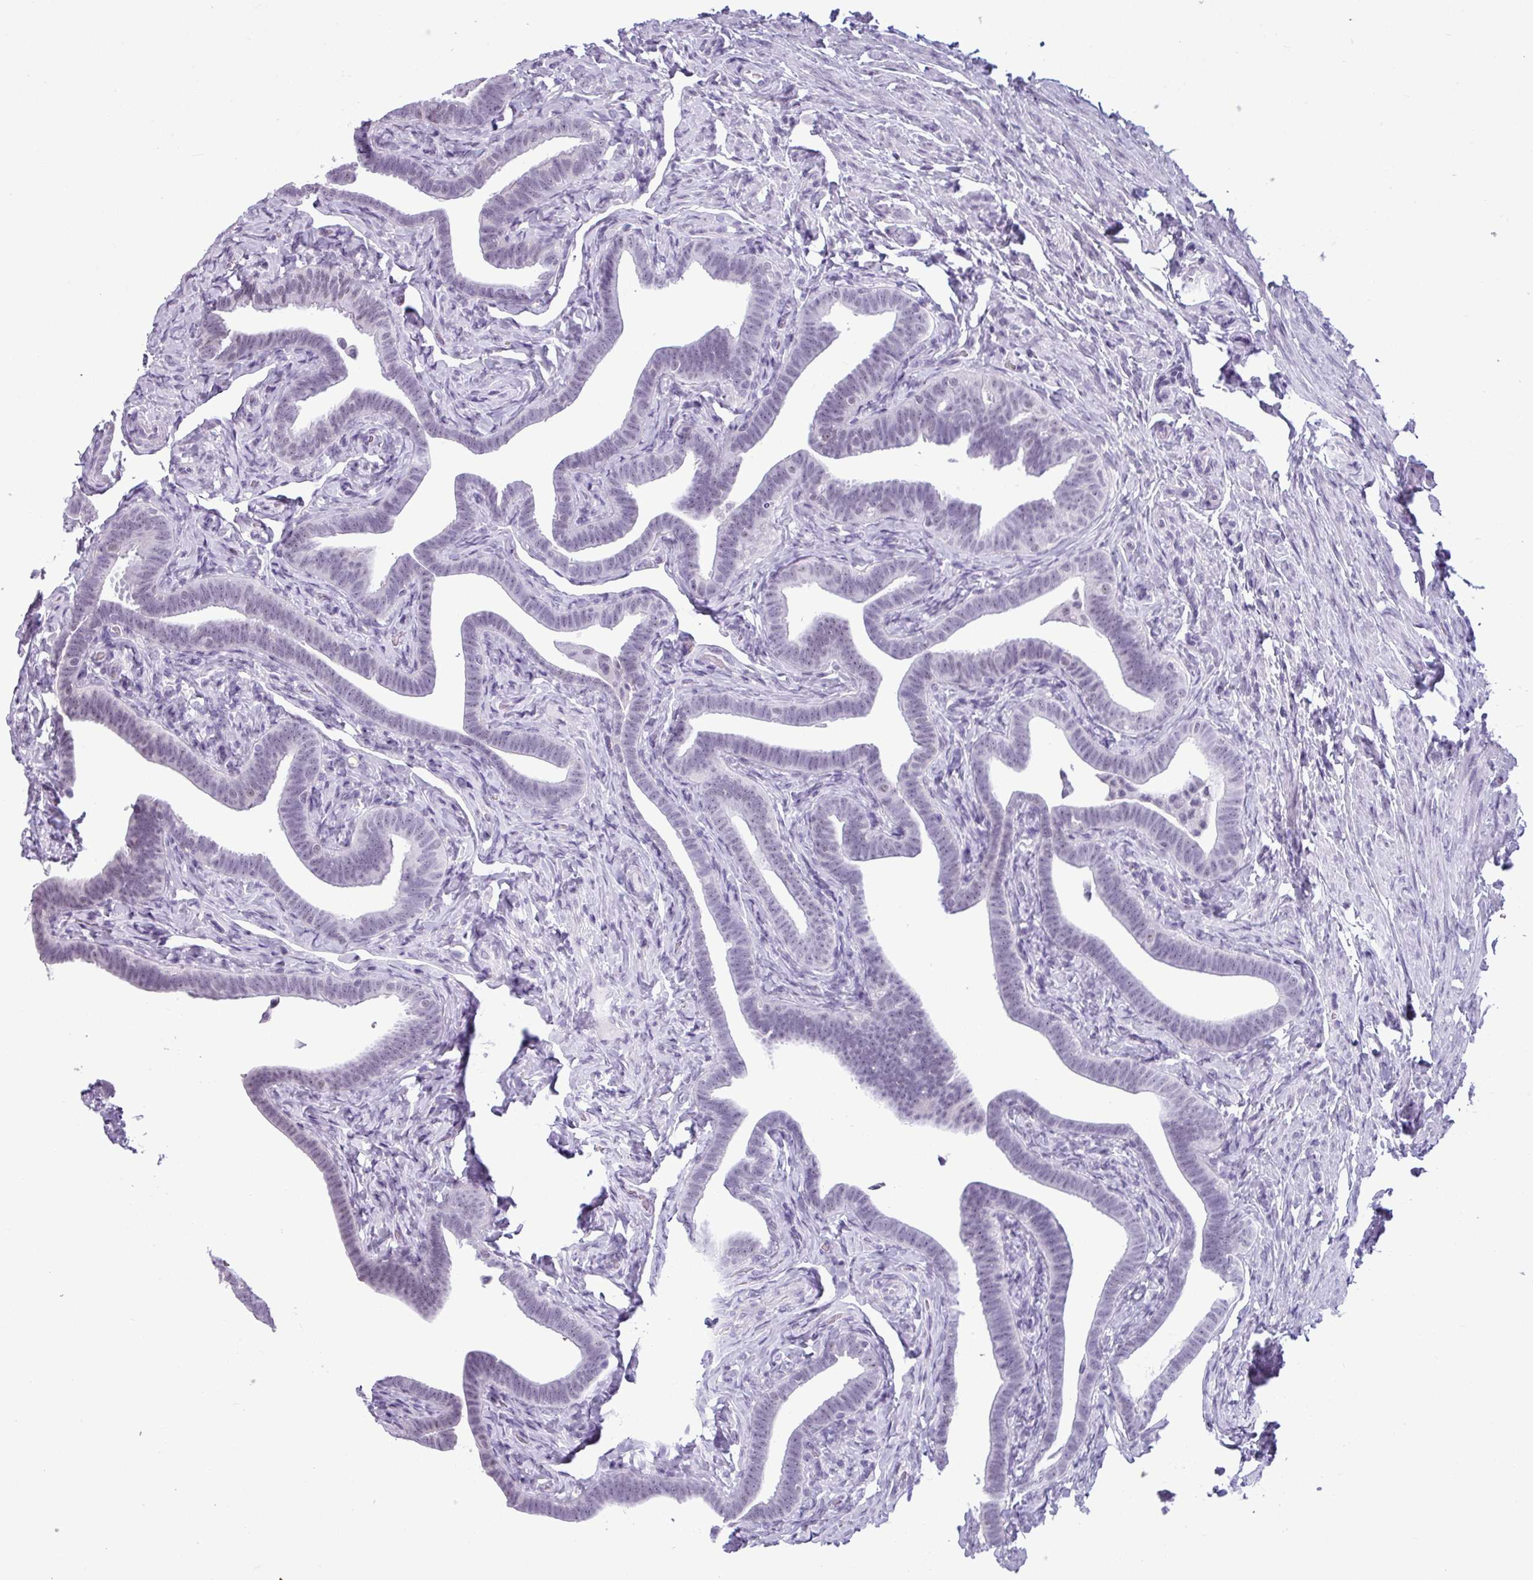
{"staining": {"intensity": "weak", "quantity": "<25%", "location": "nuclear"}, "tissue": "fallopian tube", "cell_type": "Glandular cells", "image_type": "normal", "snomed": [{"axis": "morphology", "description": "Normal tissue, NOS"}, {"axis": "topography", "description": "Fallopian tube"}], "caption": "Immunohistochemical staining of benign human fallopian tube shows no significant staining in glandular cells. (Brightfield microscopy of DAB immunohistochemistry at high magnification).", "gene": "SRGAP1", "patient": {"sex": "female", "age": 69}}